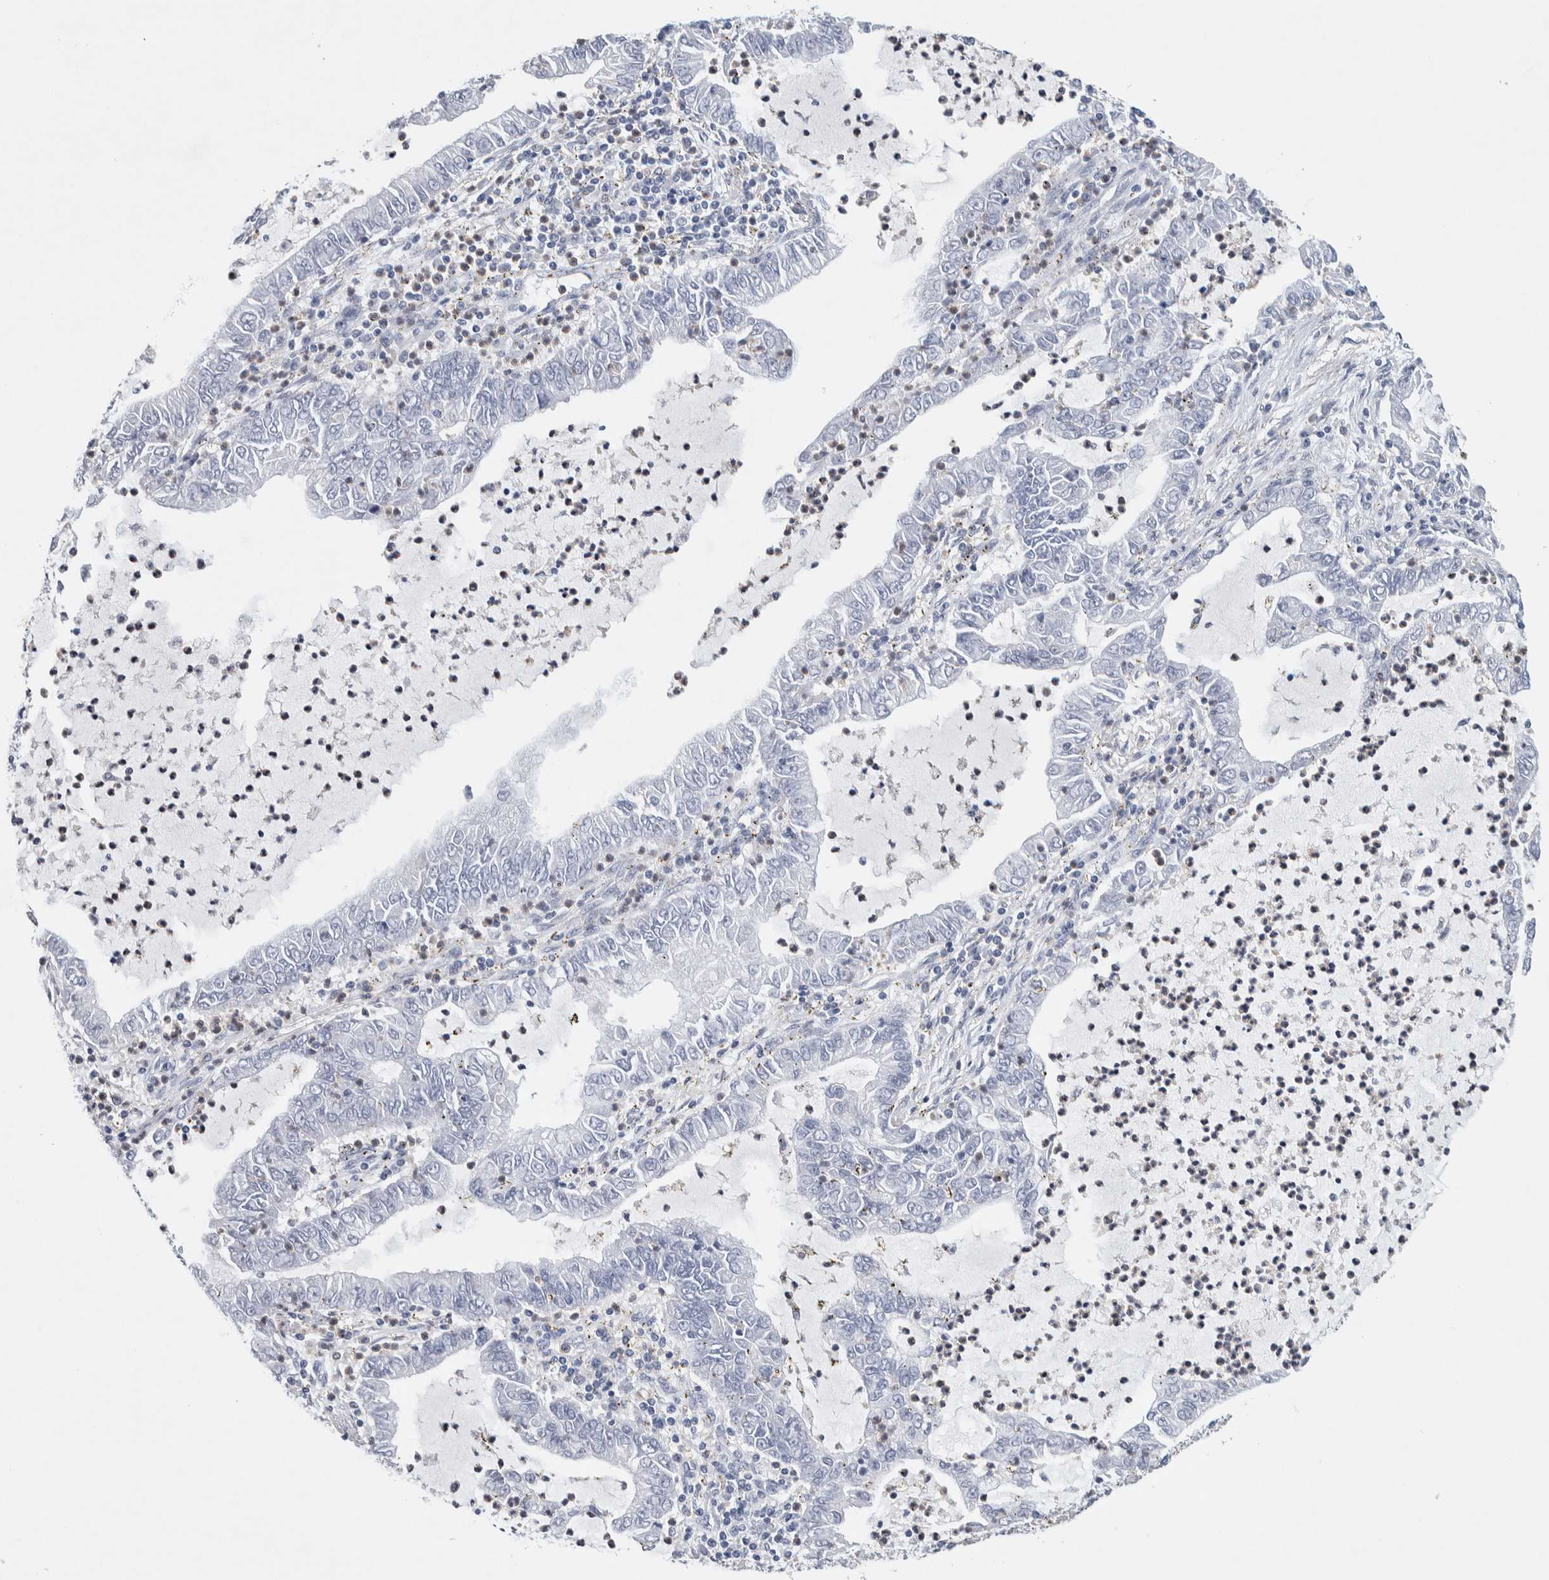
{"staining": {"intensity": "negative", "quantity": "none", "location": "none"}, "tissue": "lung cancer", "cell_type": "Tumor cells", "image_type": "cancer", "snomed": [{"axis": "morphology", "description": "Adenocarcinoma, NOS"}, {"axis": "topography", "description": "Lung"}], "caption": "Image shows no protein positivity in tumor cells of lung cancer tissue.", "gene": "NCF2", "patient": {"sex": "female", "age": 51}}